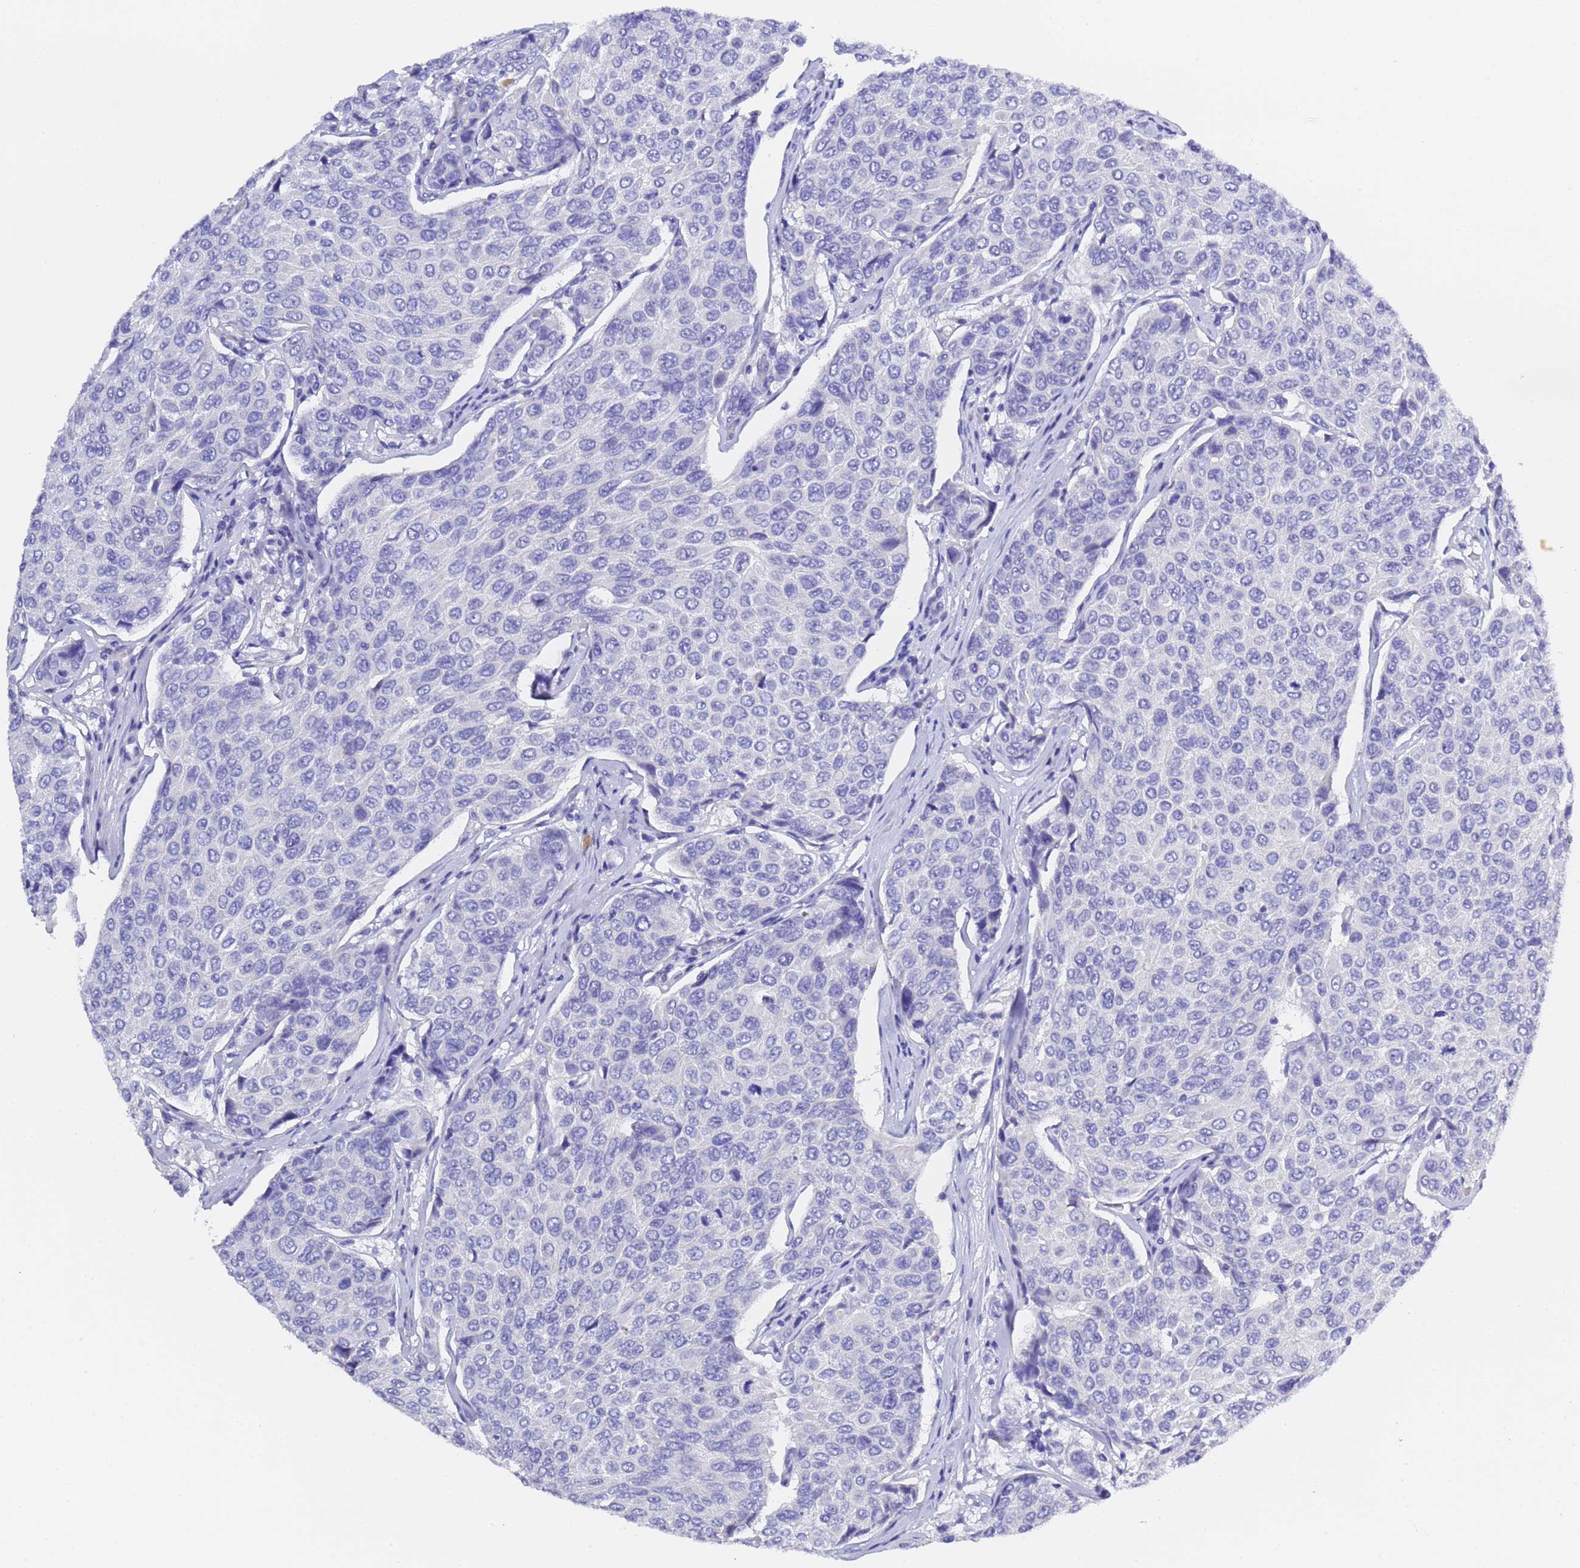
{"staining": {"intensity": "negative", "quantity": "none", "location": "none"}, "tissue": "breast cancer", "cell_type": "Tumor cells", "image_type": "cancer", "snomed": [{"axis": "morphology", "description": "Duct carcinoma"}, {"axis": "topography", "description": "Breast"}], "caption": "Image shows no significant protein staining in tumor cells of breast cancer.", "gene": "GABRA1", "patient": {"sex": "female", "age": 55}}